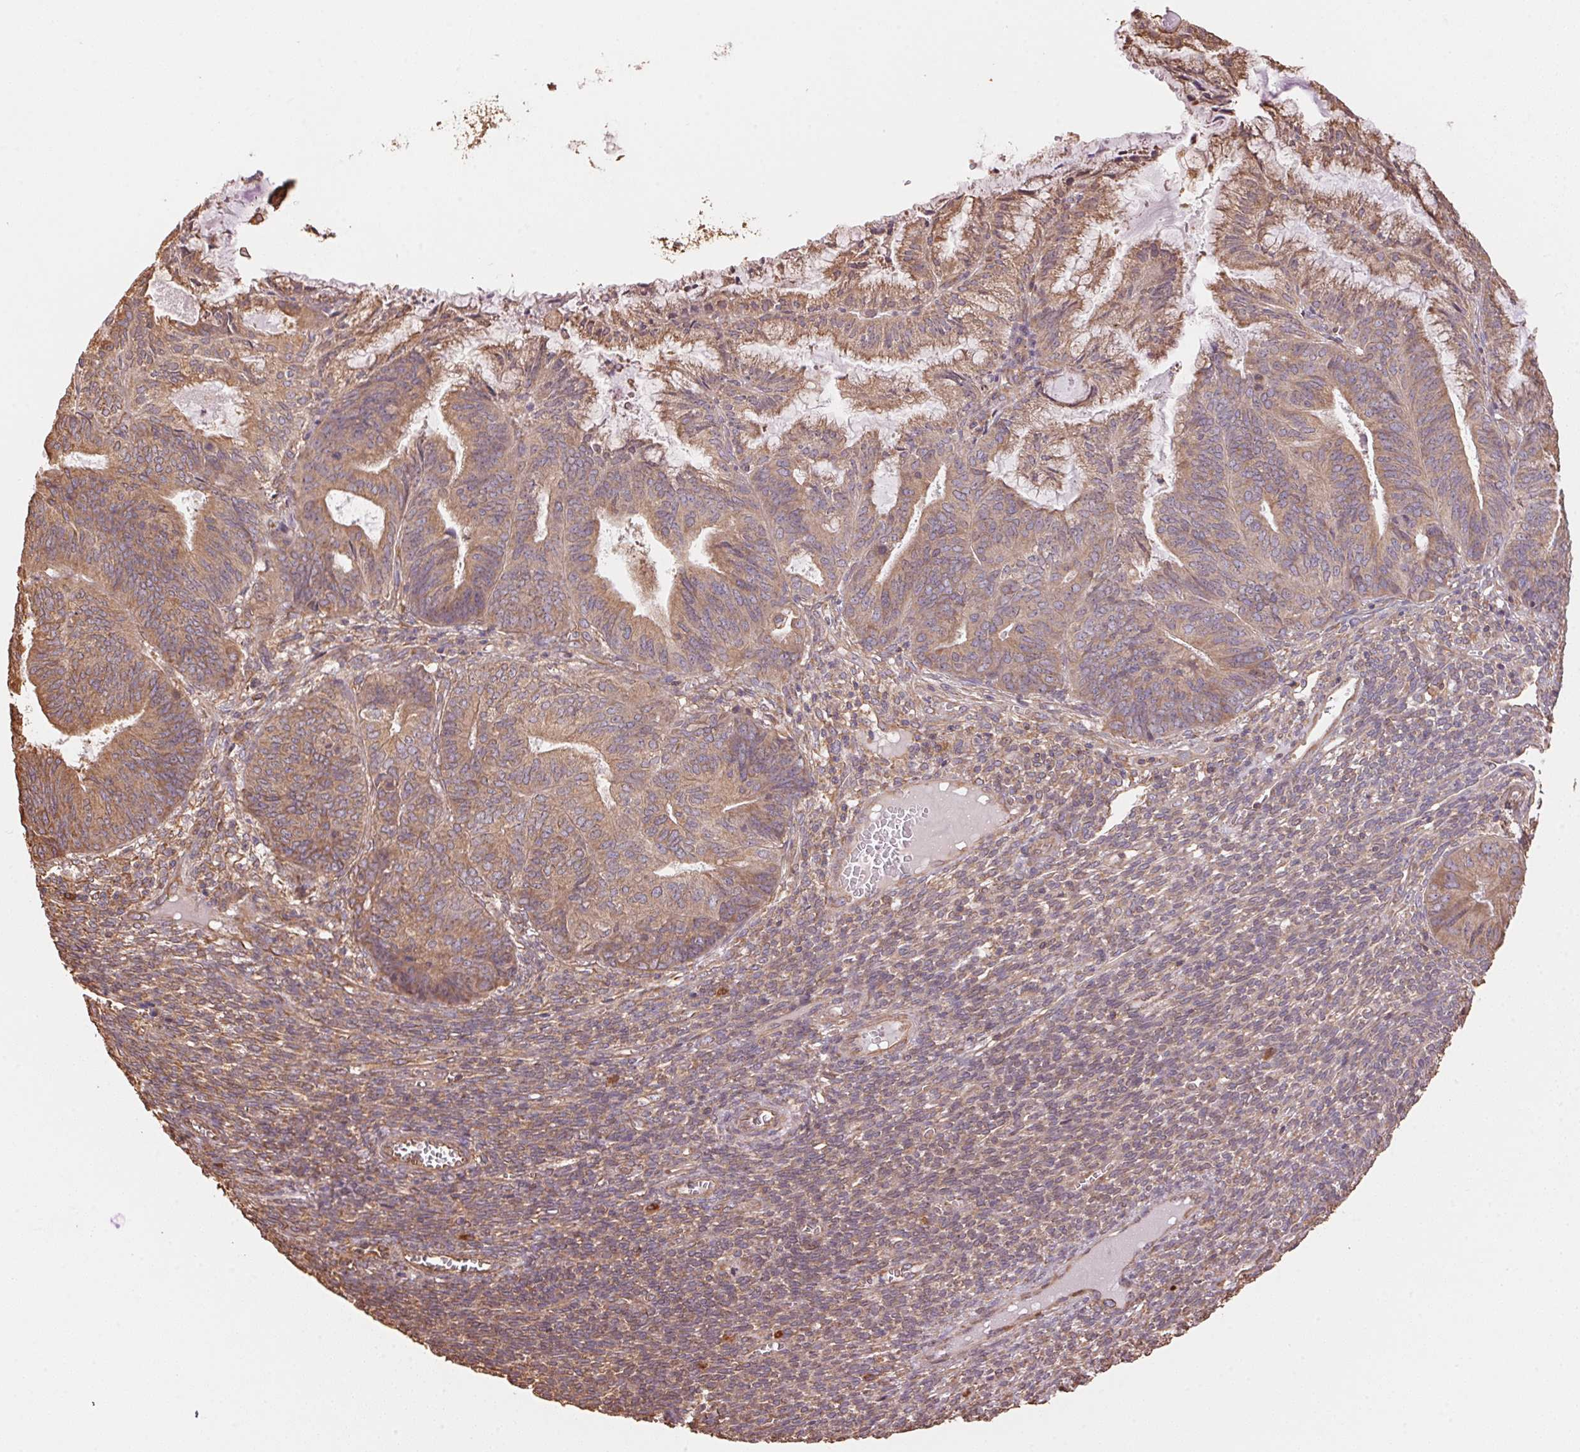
{"staining": {"intensity": "weak", "quantity": ">75%", "location": "cytoplasmic/membranous"}, "tissue": "endometrial cancer", "cell_type": "Tumor cells", "image_type": "cancer", "snomed": [{"axis": "morphology", "description": "Adenocarcinoma, NOS"}, {"axis": "topography", "description": "Endometrium"}], "caption": "DAB immunohistochemical staining of human endometrial cancer exhibits weak cytoplasmic/membranous protein positivity in approximately >75% of tumor cells. (brown staining indicates protein expression, while blue staining denotes nuclei).", "gene": "C6orf163", "patient": {"sex": "female", "age": 86}}